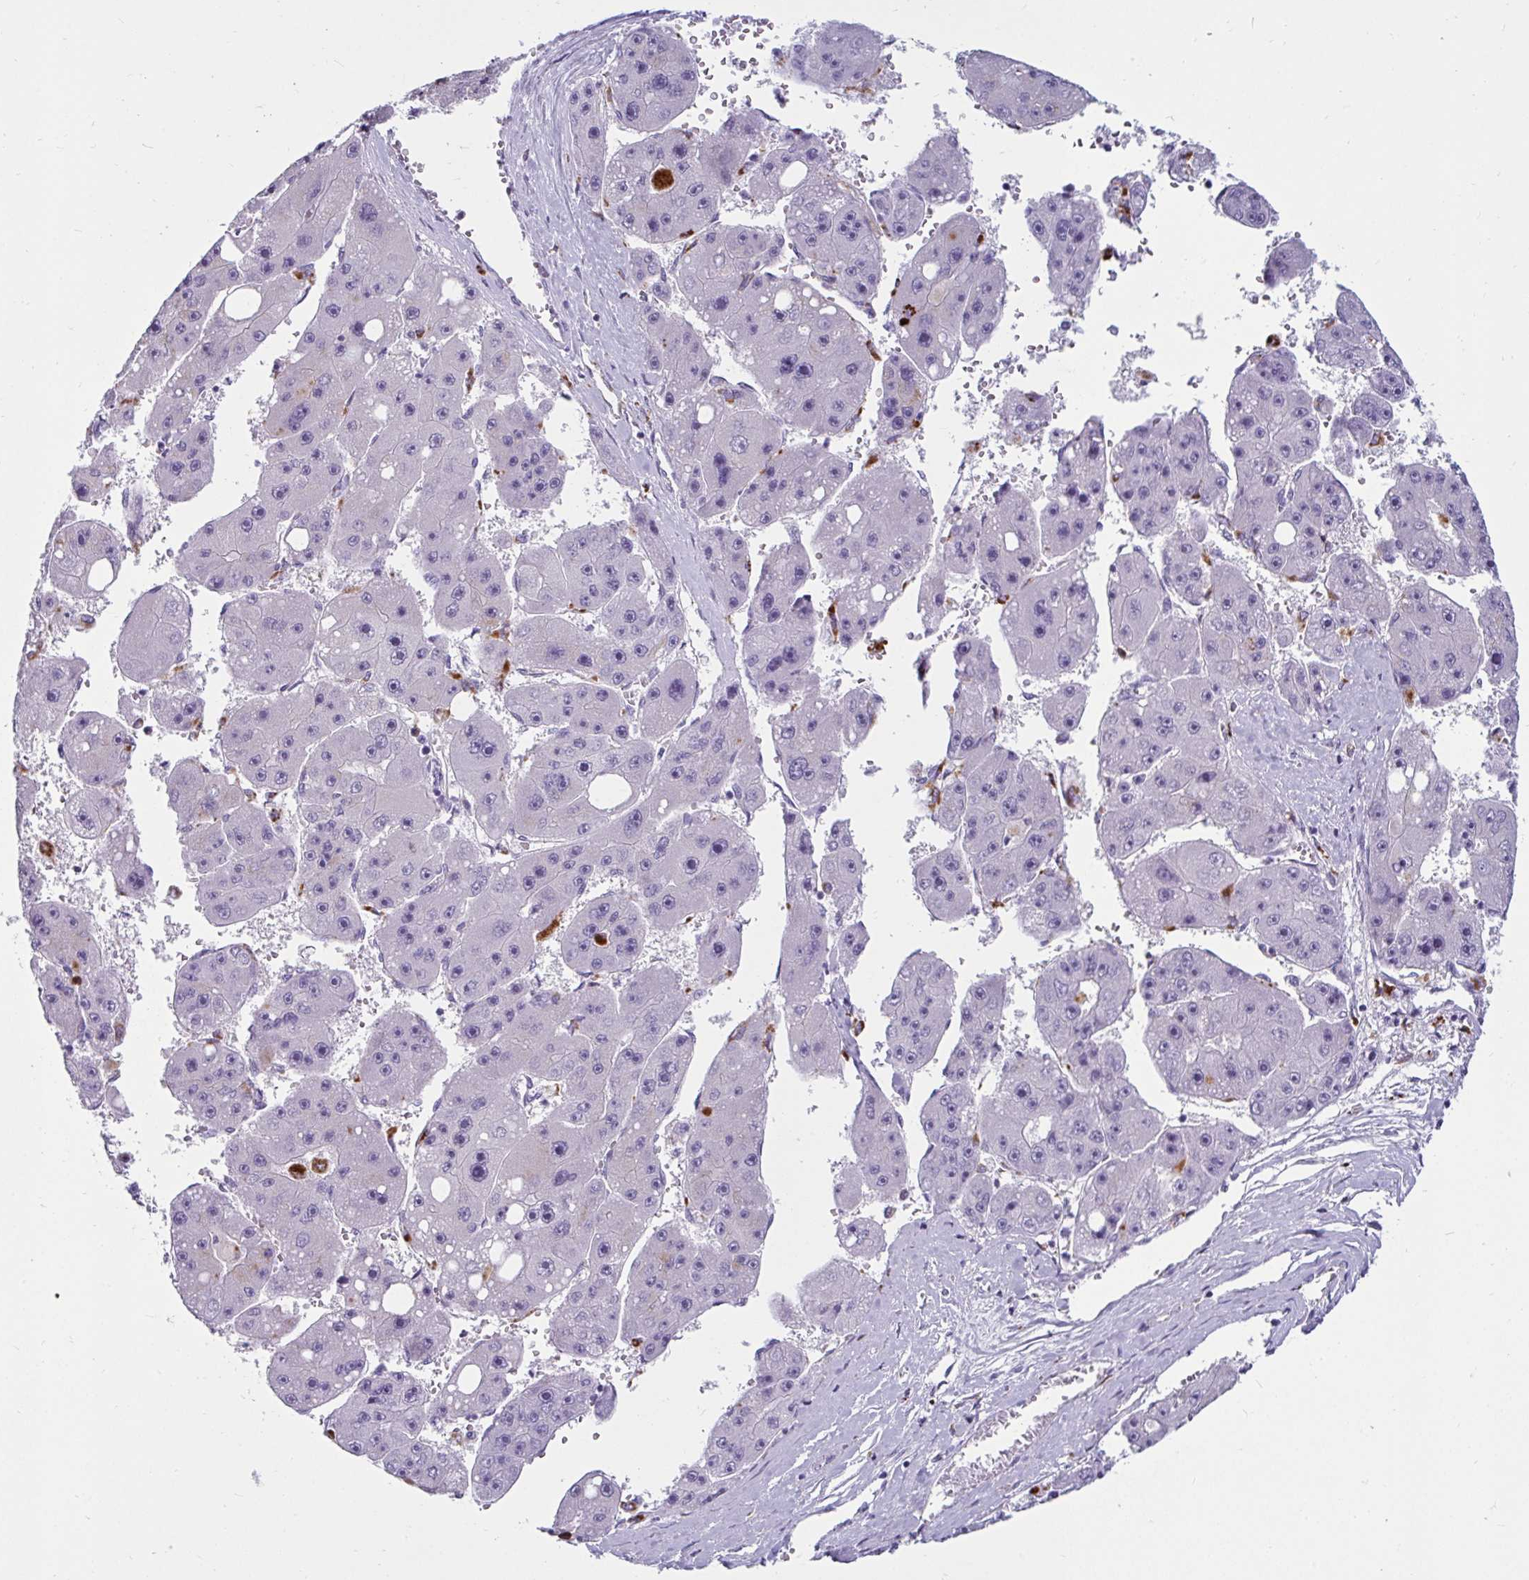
{"staining": {"intensity": "negative", "quantity": "none", "location": "none"}, "tissue": "liver cancer", "cell_type": "Tumor cells", "image_type": "cancer", "snomed": [{"axis": "morphology", "description": "Carcinoma, Hepatocellular, NOS"}, {"axis": "topography", "description": "Liver"}], "caption": "Human liver hepatocellular carcinoma stained for a protein using IHC reveals no positivity in tumor cells.", "gene": "CTSZ", "patient": {"sex": "female", "age": 61}}